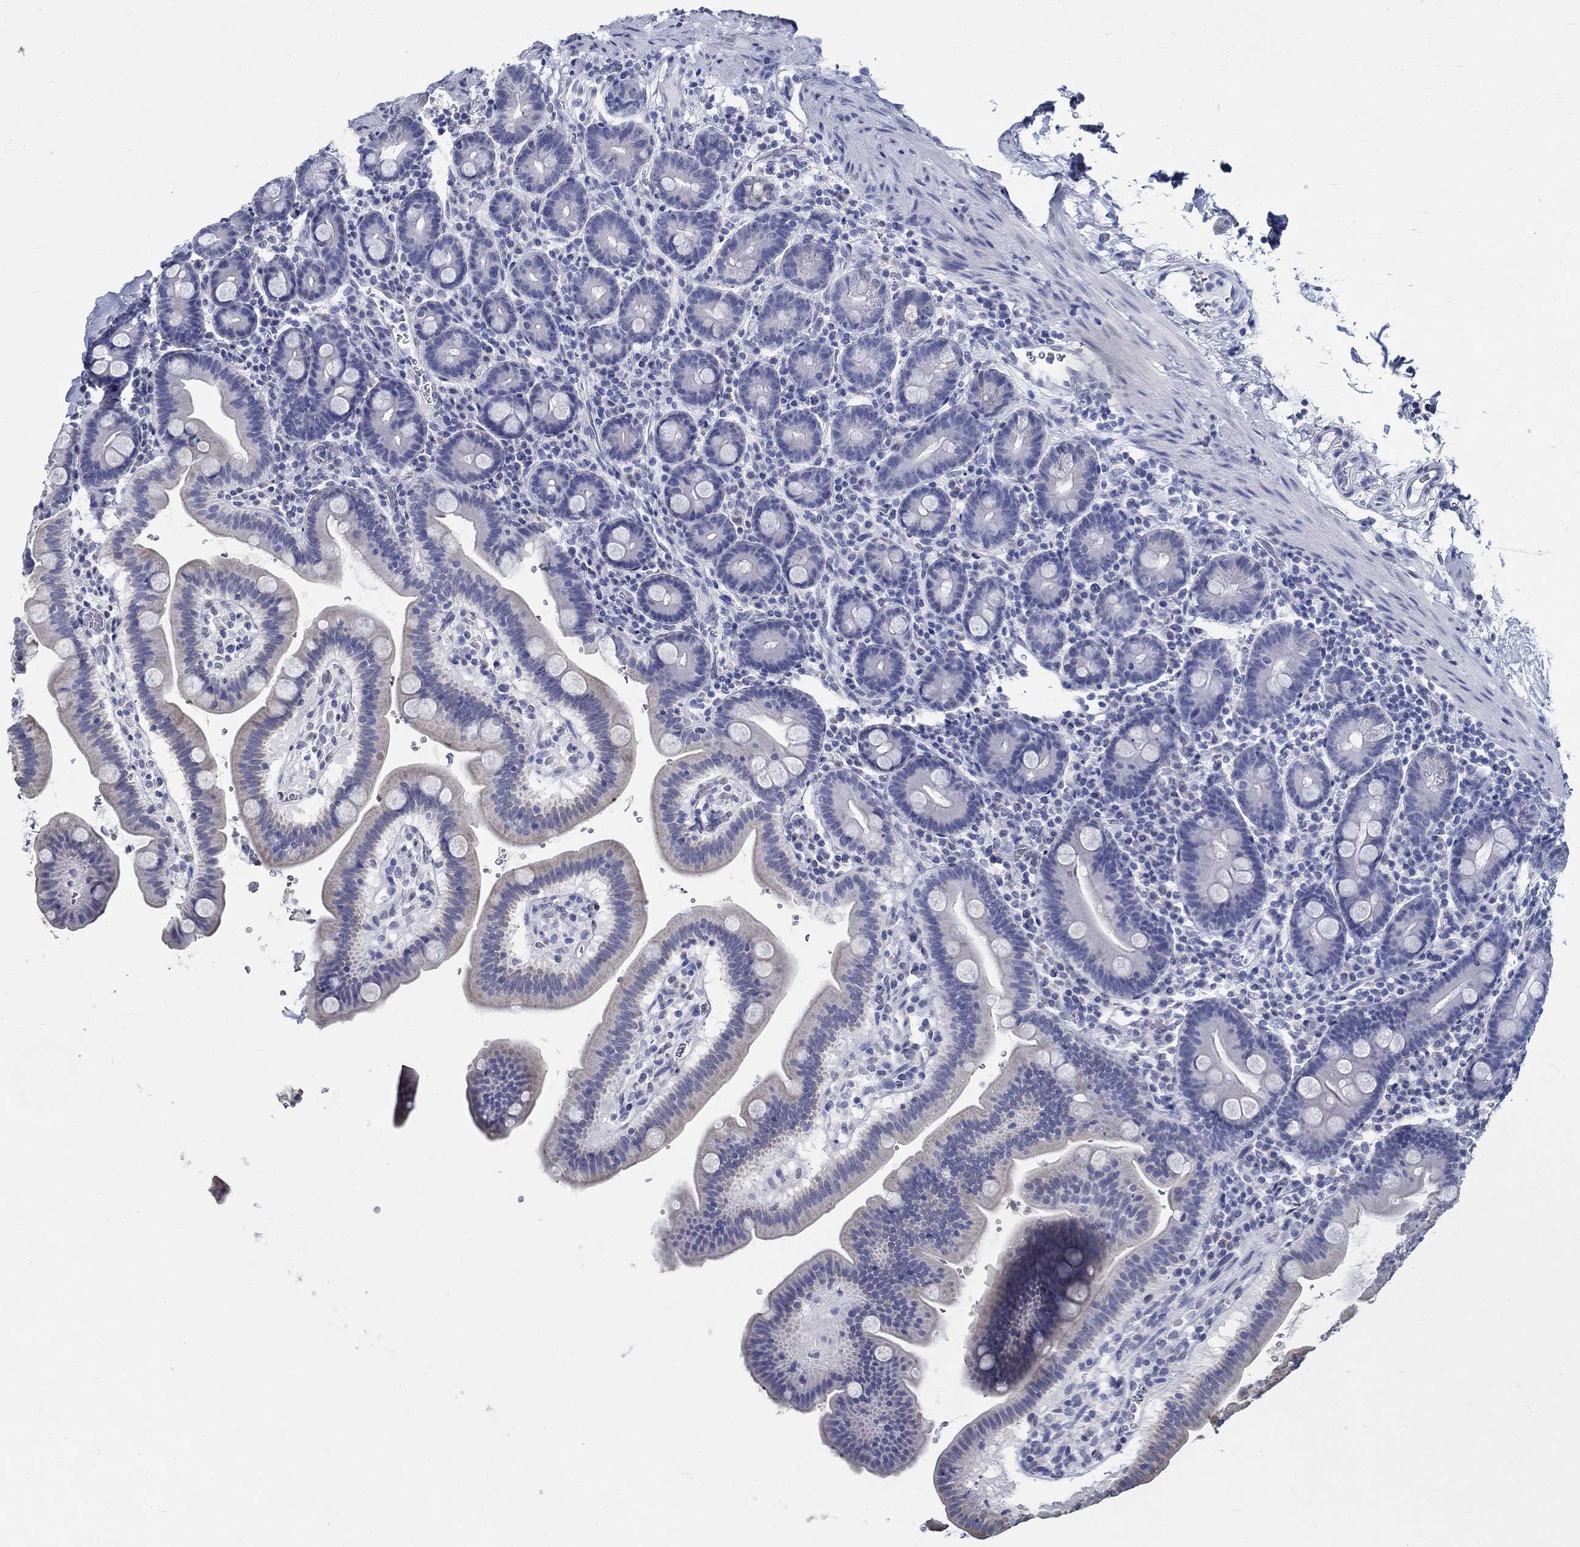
{"staining": {"intensity": "negative", "quantity": "none", "location": "none"}, "tissue": "duodenum", "cell_type": "Glandular cells", "image_type": "normal", "snomed": [{"axis": "morphology", "description": "Normal tissue, NOS"}, {"axis": "topography", "description": "Duodenum"}], "caption": "Image shows no protein expression in glandular cells of benign duodenum. (Stains: DAB (3,3'-diaminobenzidine) IHC with hematoxylin counter stain, Microscopy: brightfield microscopy at high magnification).", "gene": "TSPAN16", "patient": {"sex": "male", "age": 59}}